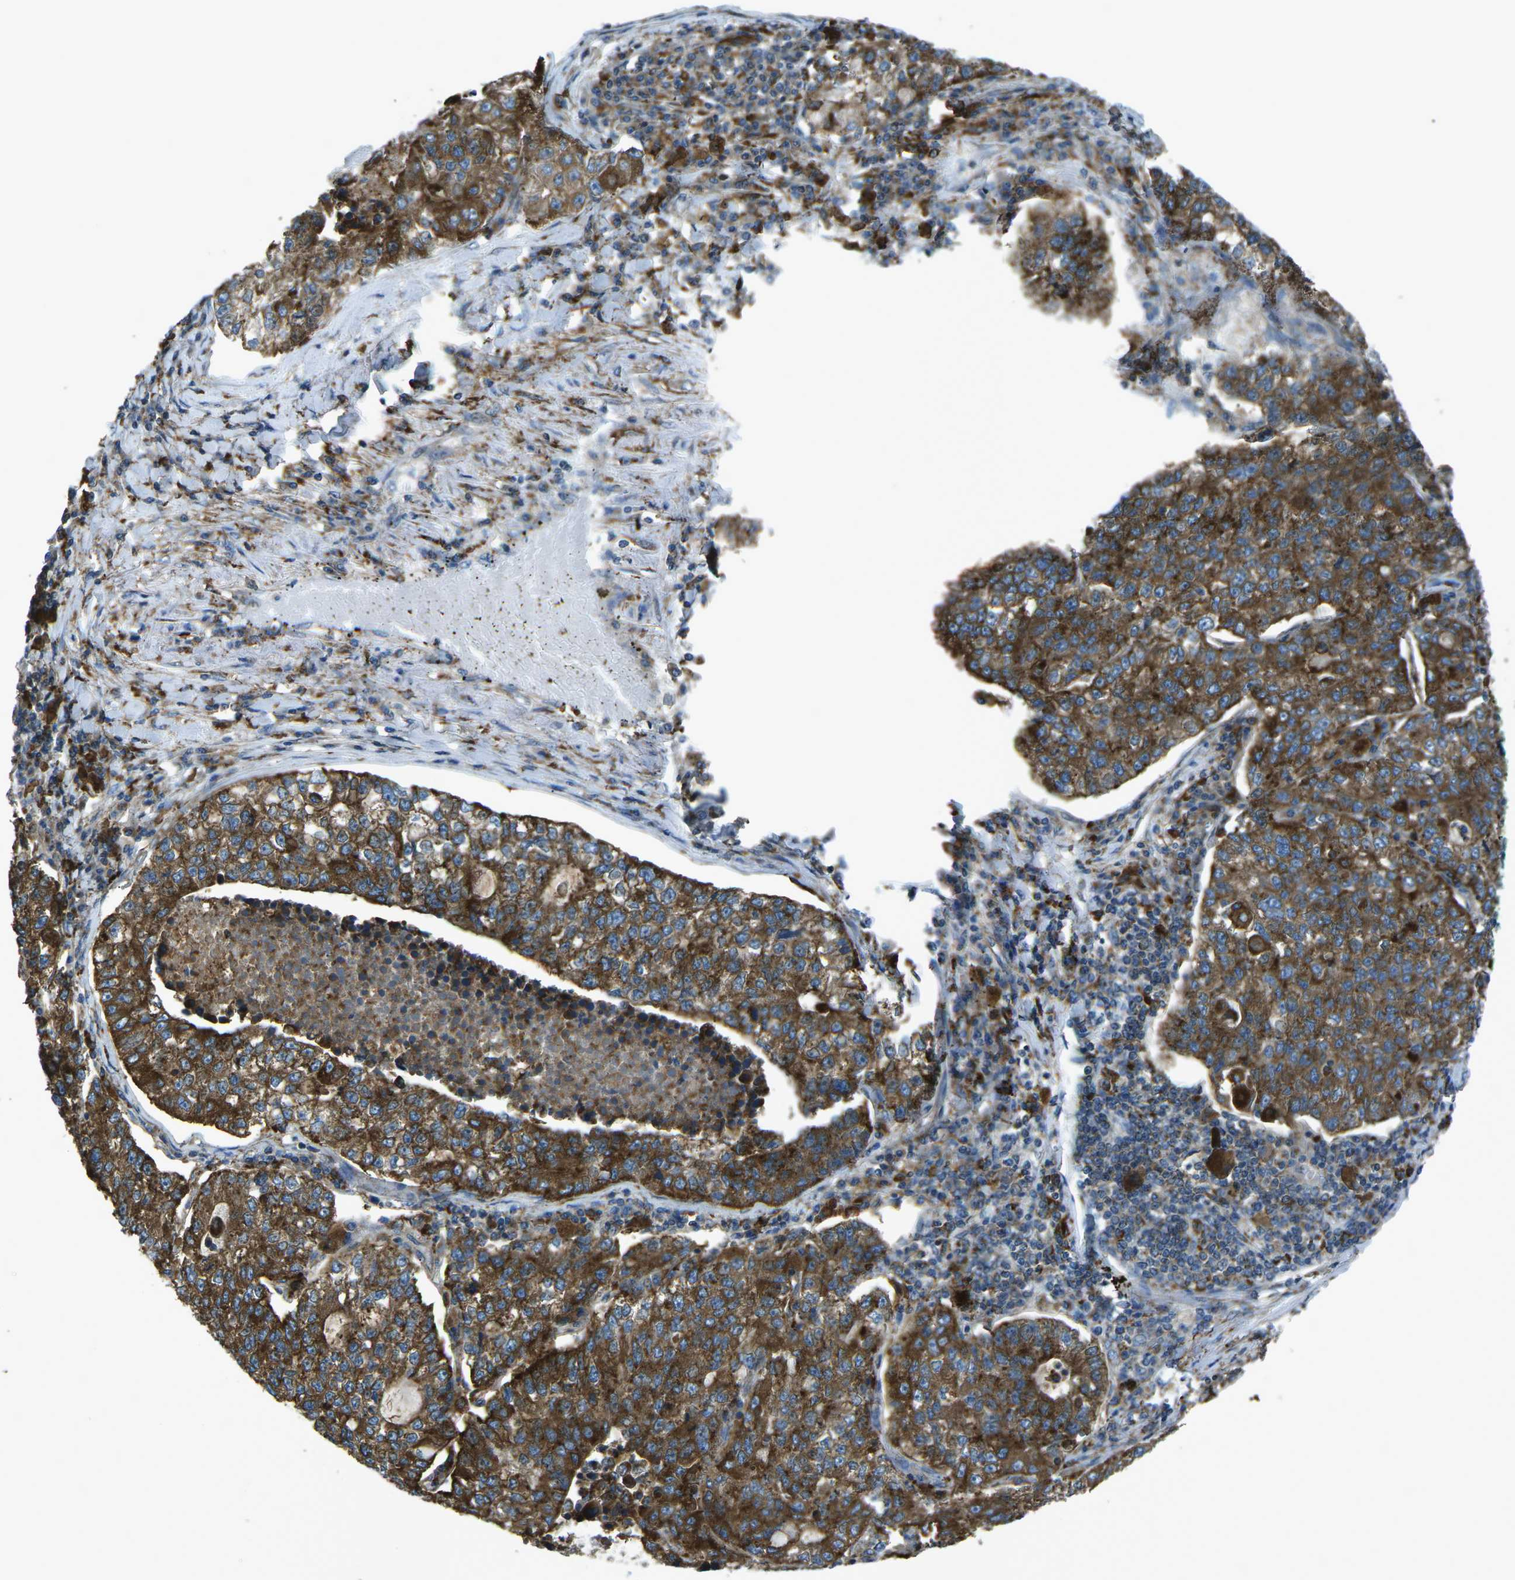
{"staining": {"intensity": "strong", "quantity": ">75%", "location": "cytoplasmic/membranous"}, "tissue": "lung cancer", "cell_type": "Tumor cells", "image_type": "cancer", "snomed": [{"axis": "morphology", "description": "Adenocarcinoma, NOS"}, {"axis": "topography", "description": "Lung"}], "caption": "DAB (3,3'-diaminobenzidine) immunohistochemical staining of human lung cancer (adenocarcinoma) shows strong cytoplasmic/membranous protein positivity in approximately >75% of tumor cells.", "gene": "CDK17", "patient": {"sex": "male", "age": 49}}